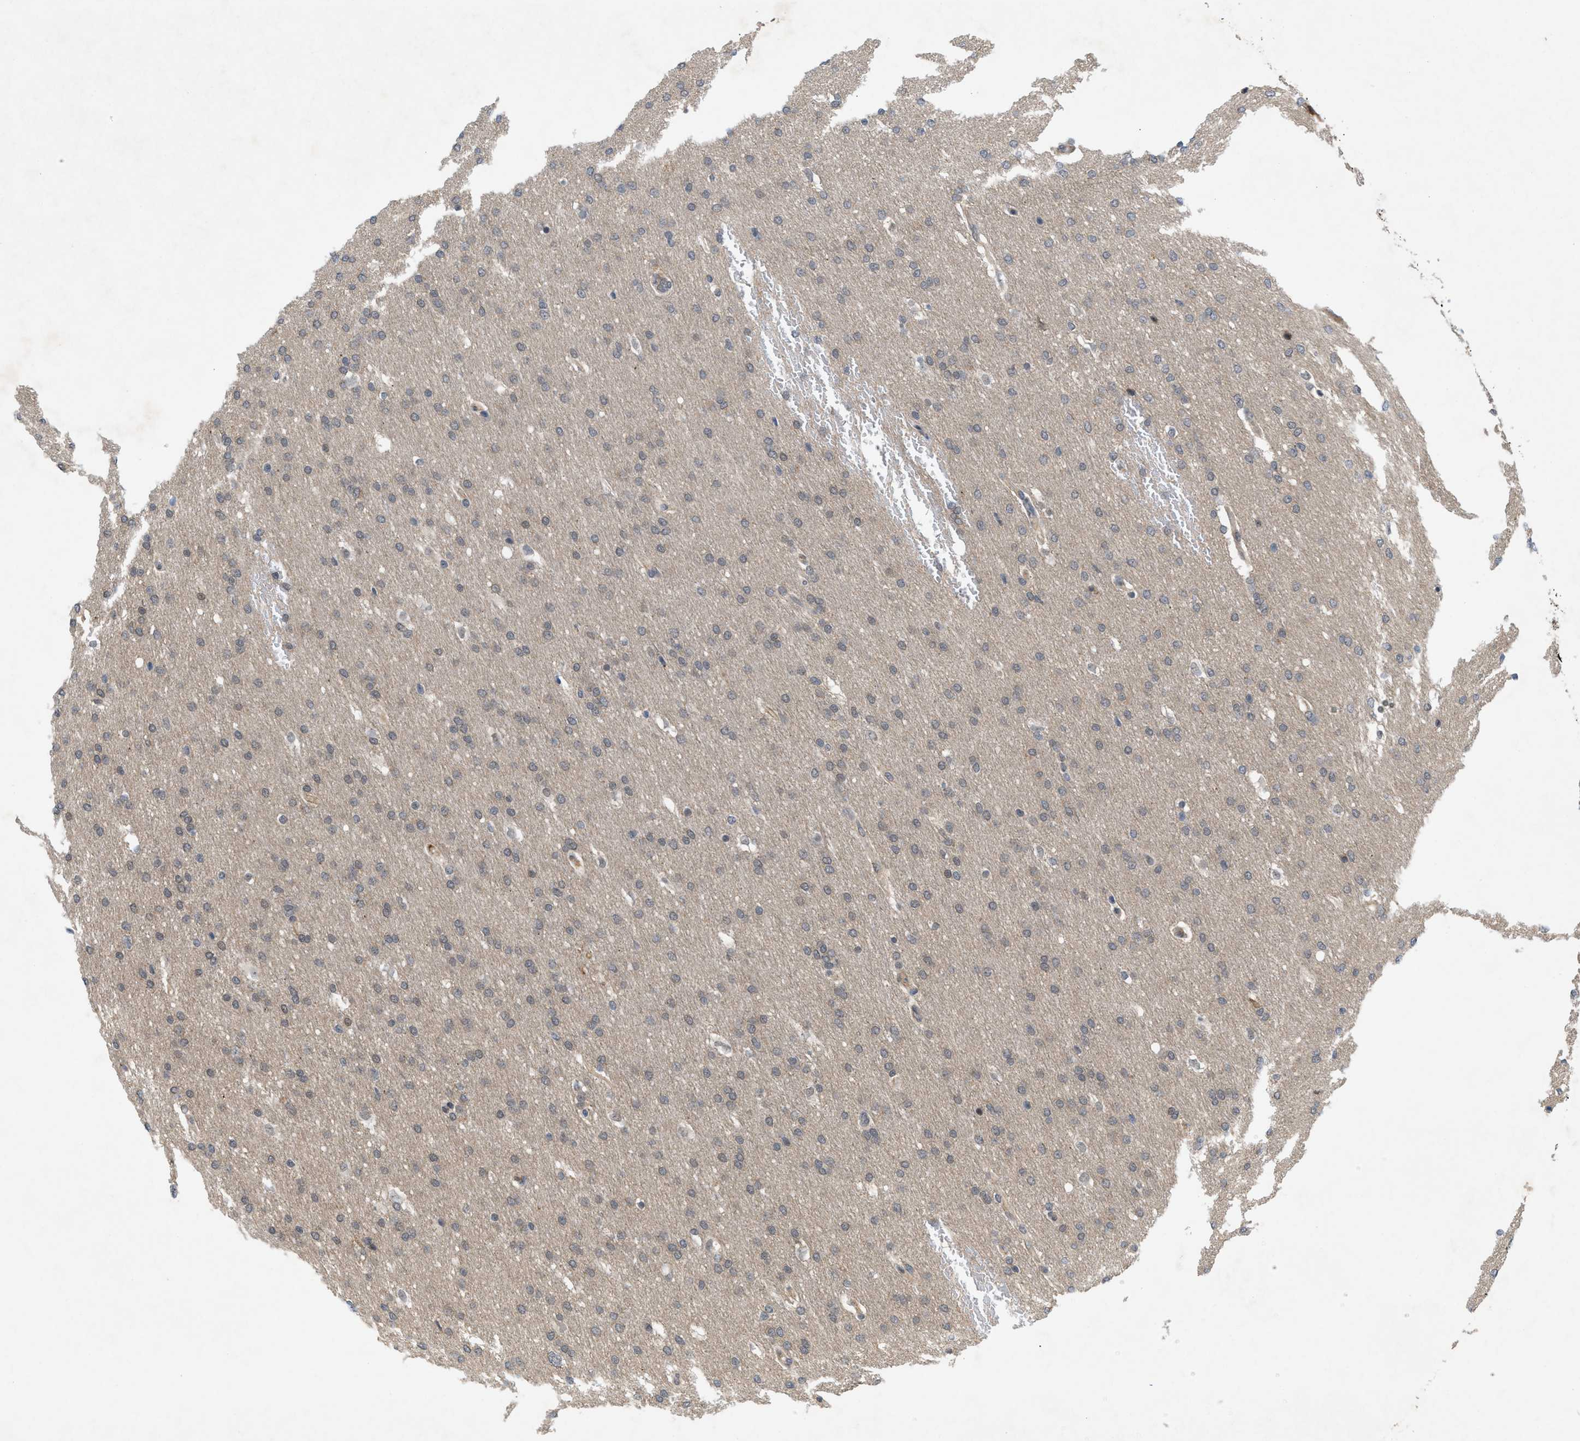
{"staining": {"intensity": "weak", "quantity": "<25%", "location": "cytoplasmic/membranous"}, "tissue": "glioma", "cell_type": "Tumor cells", "image_type": "cancer", "snomed": [{"axis": "morphology", "description": "Glioma, malignant, Low grade"}, {"axis": "topography", "description": "Brain"}], "caption": "Tumor cells show no significant positivity in malignant glioma (low-grade).", "gene": "MFSD6", "patient": {"sex": "female", "age": 37}}